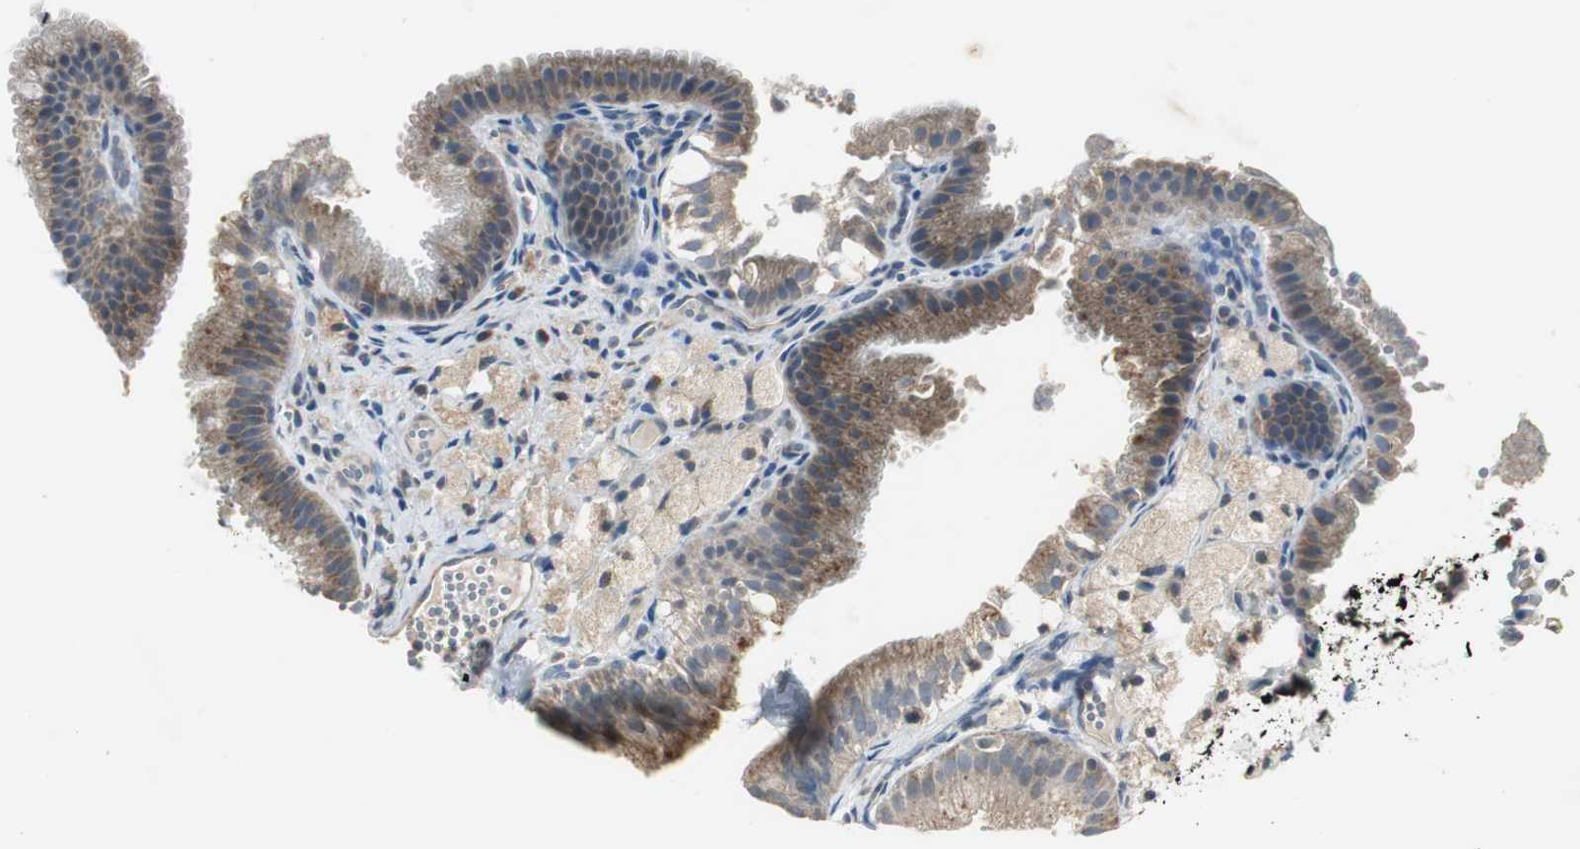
{"staining": {"intensity": "moderate", "quantity": ">75%", "location": "cytoplasmic/membranous"}, "tissue": "gallbladder", "cell_type": "Glandular cells", "image_type": "normal", "snomed": [{"axis": "morphology", "description": "Normal tissue, NOS"}, {"axis": "topography", "description": "Gallbladder"}], "caption": "This is an image of IHC staining of unremarkable gallbladder, which shows moderate staining in the cytoplasmic/membranous of glandular cells.", "gene": "MYT1", "patient": {"sex": "female", "age": 24}}